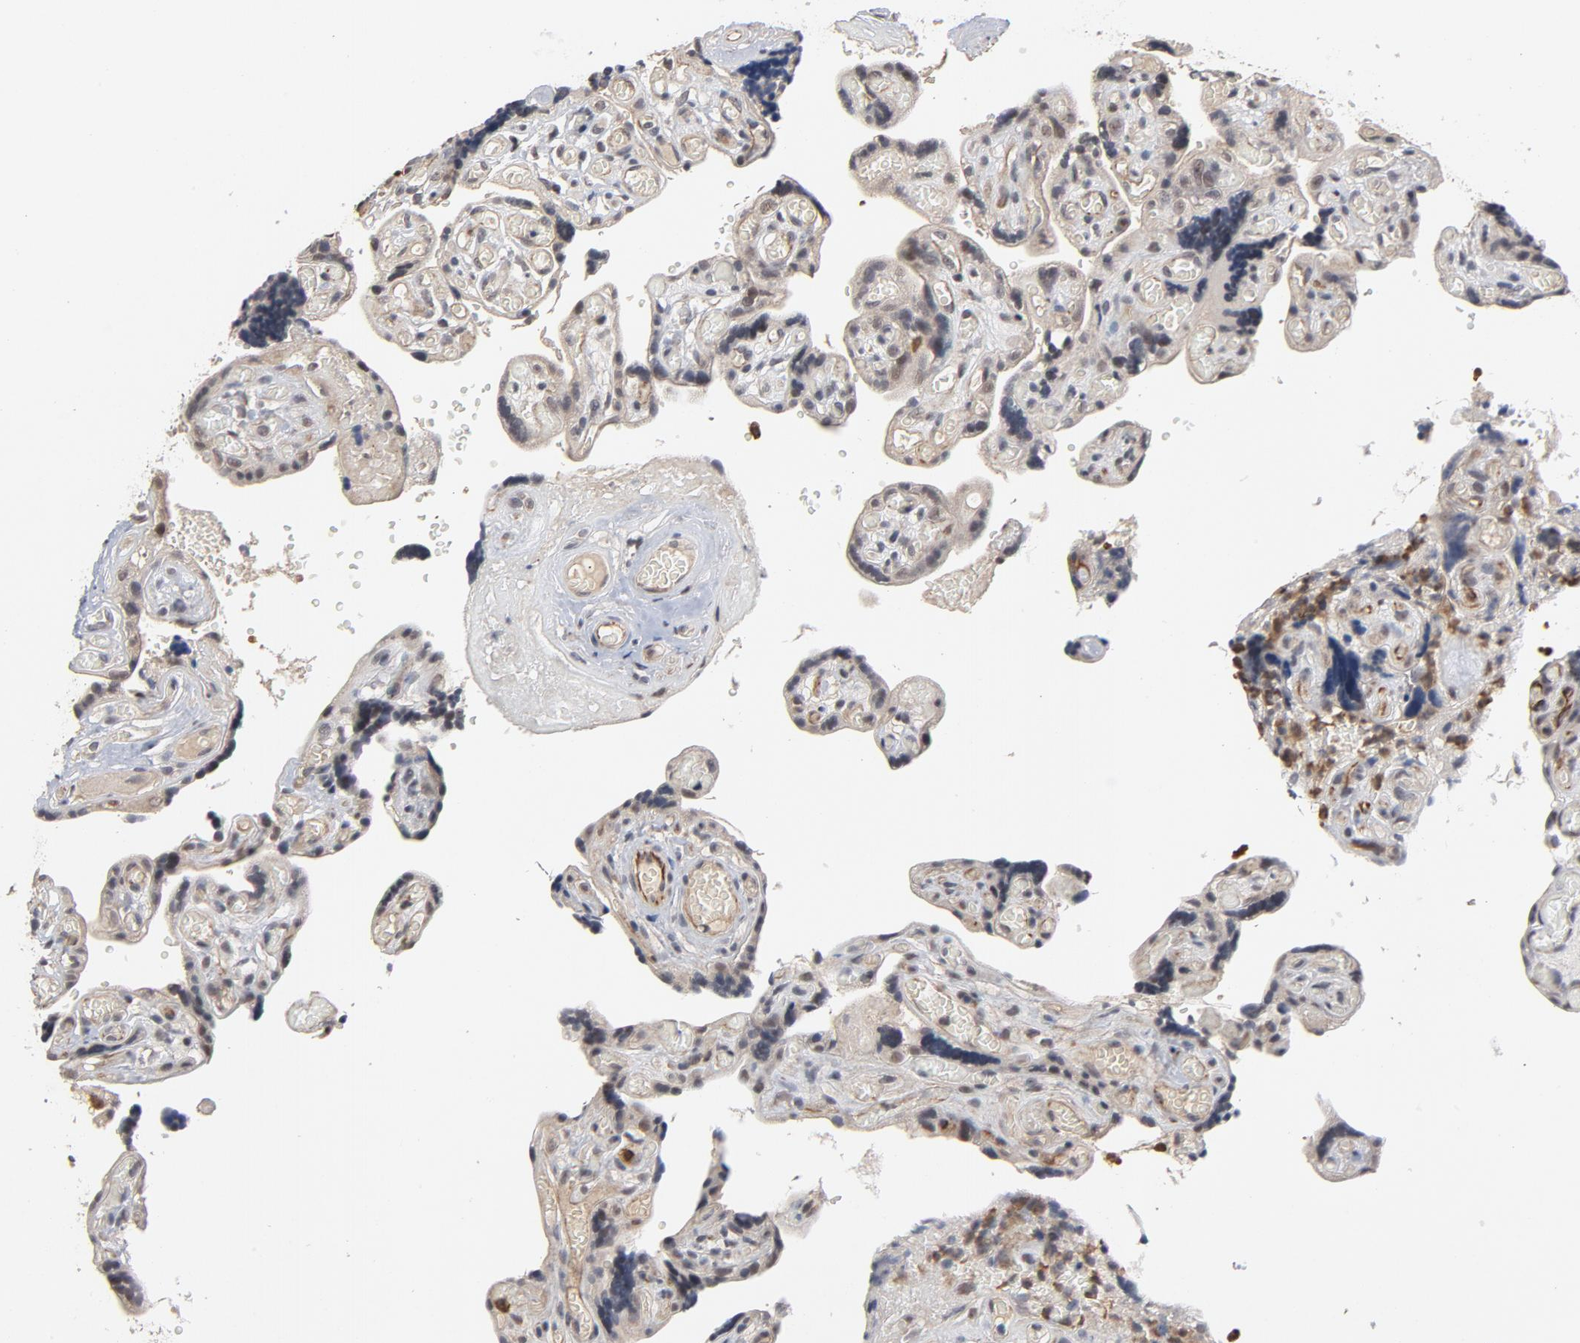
{"staining": {"intensity": "weak", "quantity": "<25%", "location": "cytoplasmic/membranous"}, "tissue": "placenta", "cell_type": "Decidual cells", "image_type": "normal", "snomed": [{"axis": "morphology", "description": "Normal tissue, NOS"}, {"axis": "topography", "description": "Placenta"}], "caption": "A high-resolution image shows immunohistochemistry staining of unremarkable placenta, which displays no significant positivity in decidual cells. (DAB (3,3'-diaminobenzidine) immunohistochemistry, high magnification).", "gene": "RTL5", "patient": {"sex": "female", "age": 30}}